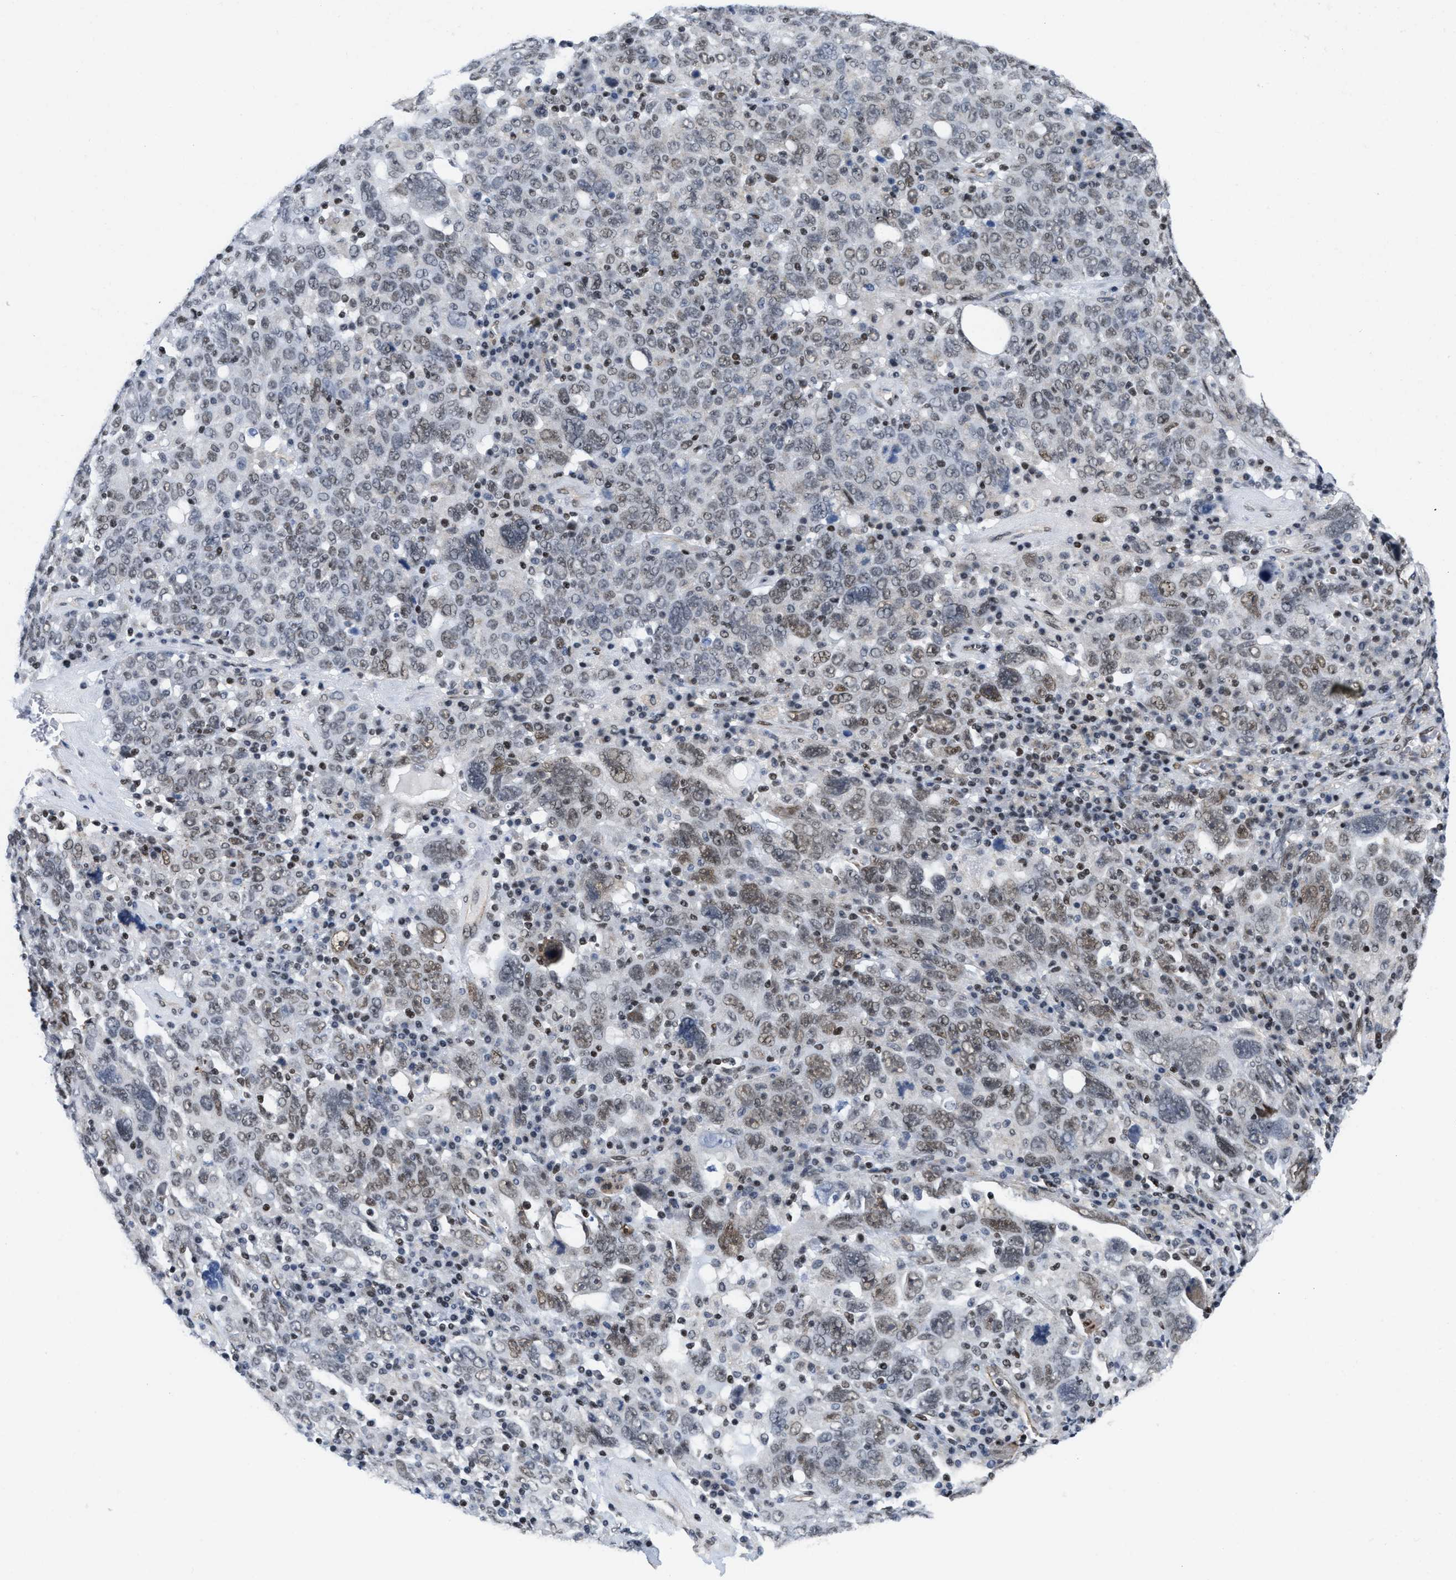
{"staining": {"intensity": "weak", "quantity": "25%-75%", "location": "nuclear"}, "tissue": "ovarian cancer", "cell_type": "Tumor cells", "image_type": "cancer", "snomed": [{"axis": "morphology", "description": "Carcinoma, endometroid"}, {"axis": "topography", "description": "Ovary"}], "caption": "Protein positivity by immunohistochemistry displays weak nuclear positivity in approximately 25%-75% of tumor cells in ovarian cancer. Nuclei are stained in blue.", "gene": "MIER1", "patient": {"sex": "female", "age": 62}}